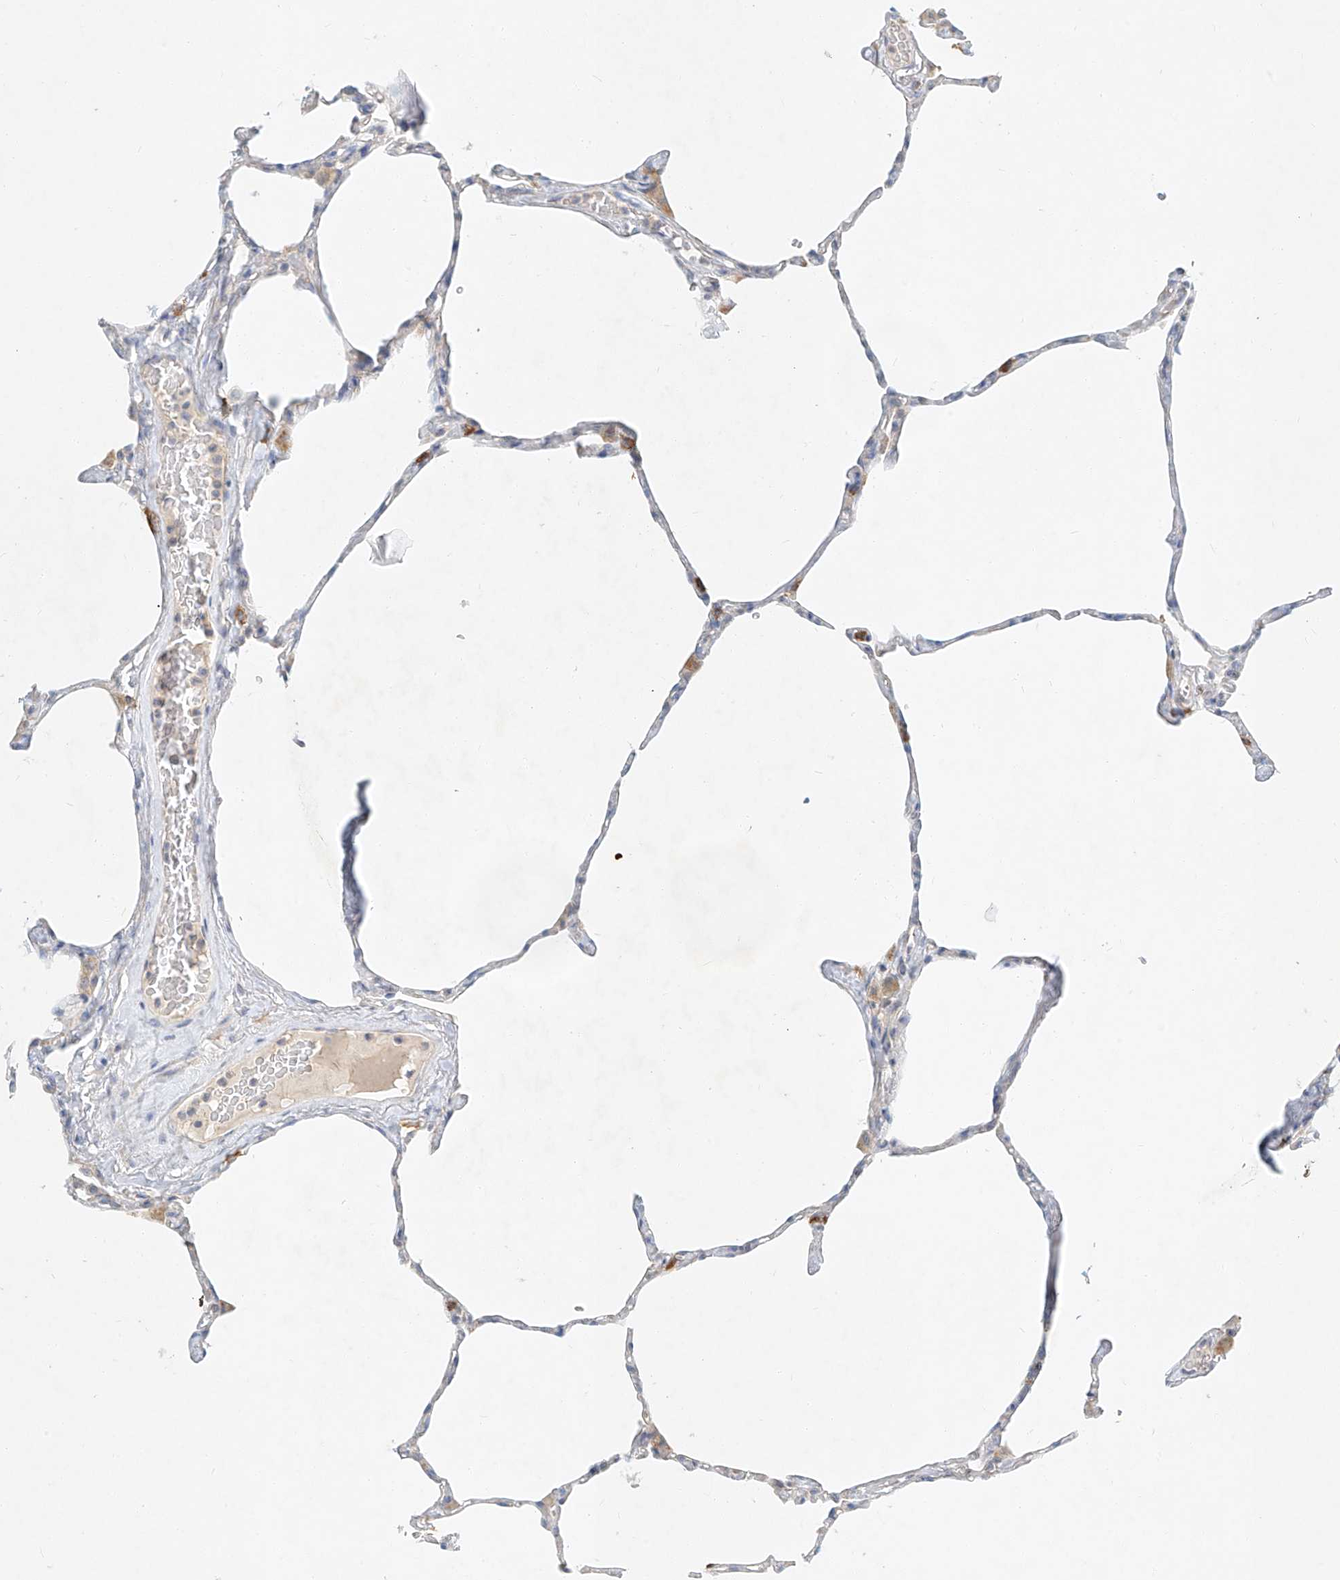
{"staining": {"intensity": "weak", "quantity": "<25%", "location": "cytoplasmic/membranous"}, "tissue": "lung", "cell_type": "Alveolar cells", "image_type": "normal", "snomed": [{"axis": "morphology", "description": "Normal tissue, NOS"}, {"axis": "topography", "description": "Lung"}], "caption": "DAB (3,3'-diaminobenzidine) immunohistochemical staining of normal human lung shows no significant positivity in alveolar cells.", "gene": "SYTL3", "patient": {"sex": "male", "age": 65}}